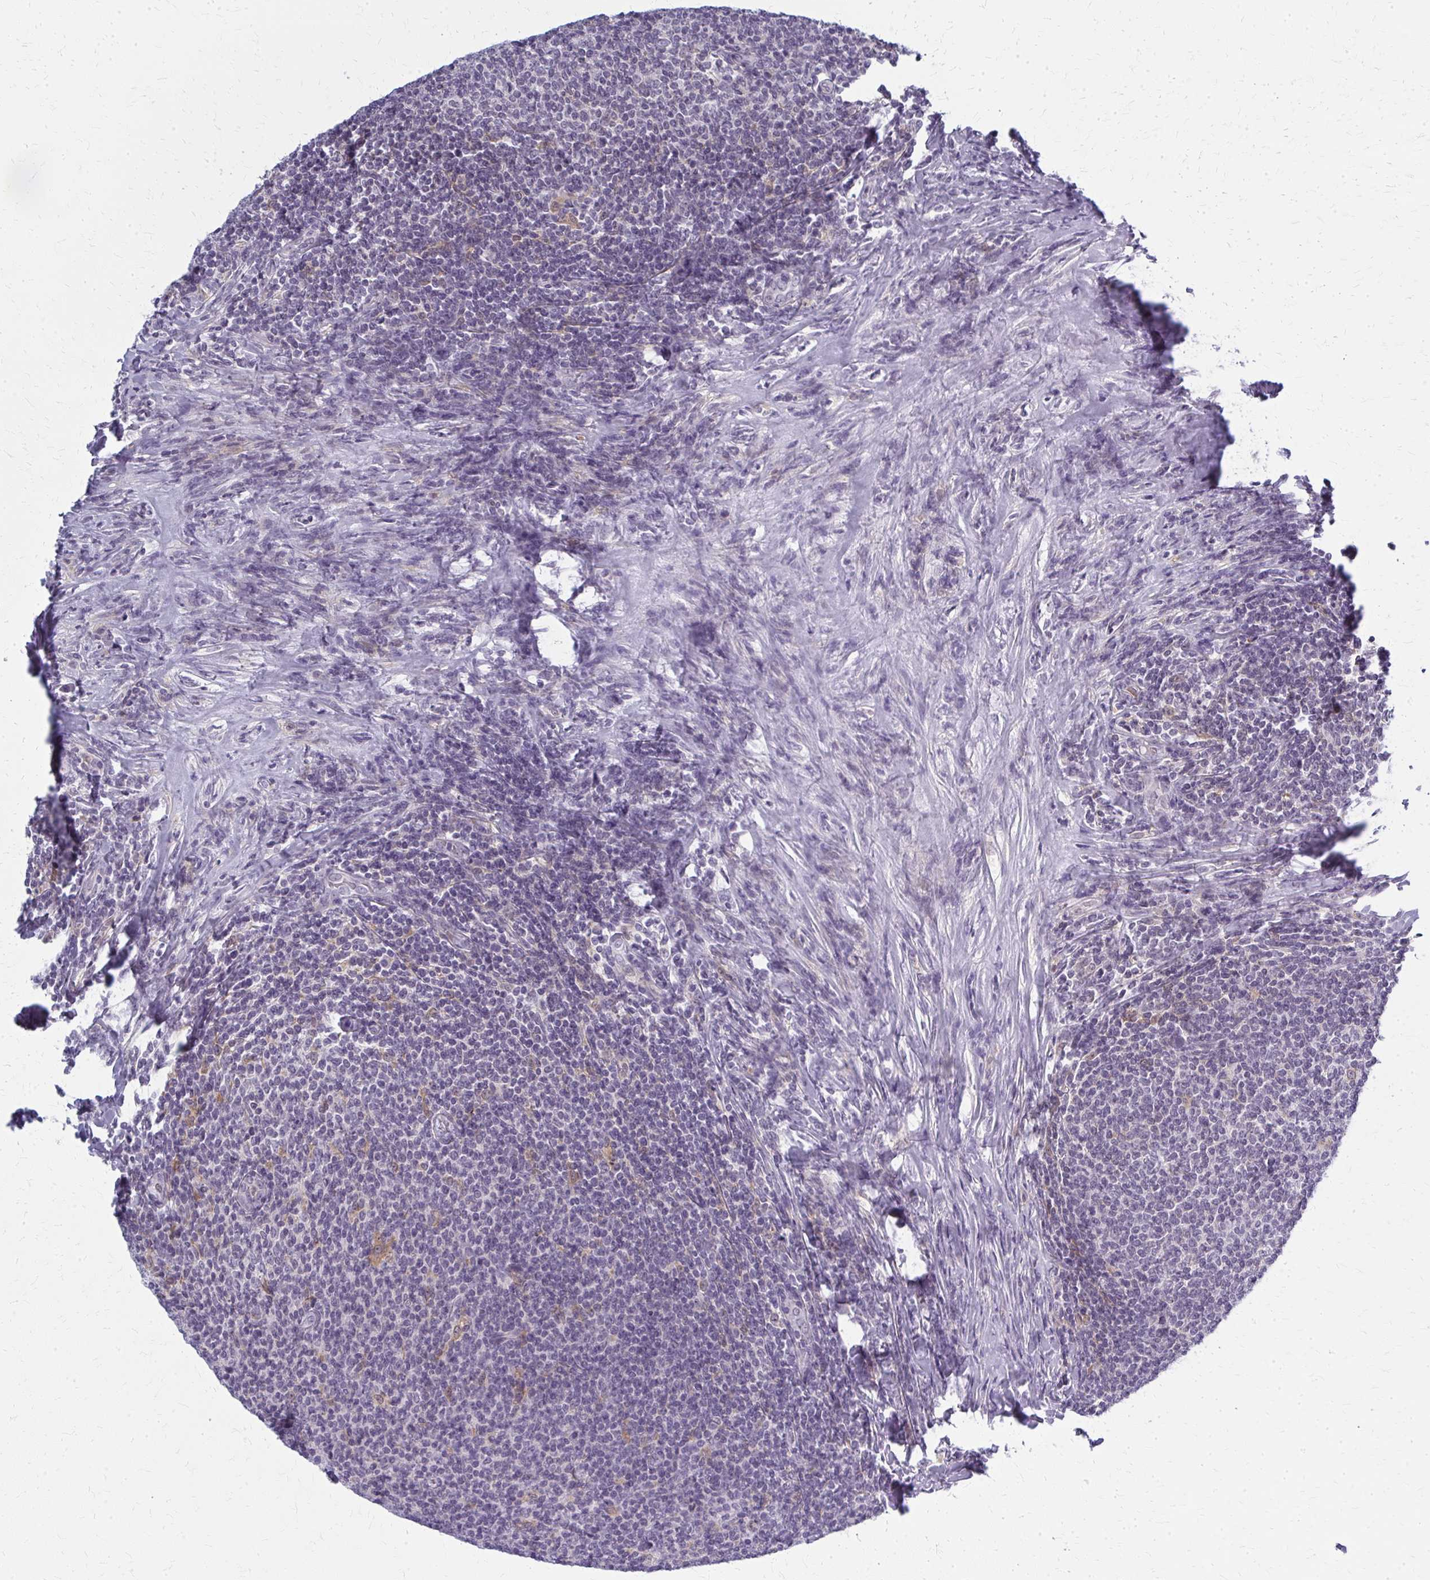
{"staining": {"intensity": "negative", "quantity": "none", "location": "none"}, "tissue": "lymphoma", "cell_type": "Tumor cells", "image_type": "cancer", "snomed": [{"axis": "morphology", "description": "Malignant lymphoma, non-Hodgkin's type, Low grade"}, {"axis": "topography", "description": "Lymph node"}], "caption": "Tumor cells show no significant protein expression in lymphoma.", "gene": "CASQ2", "patient": {"sex": "male", "age": 52}}